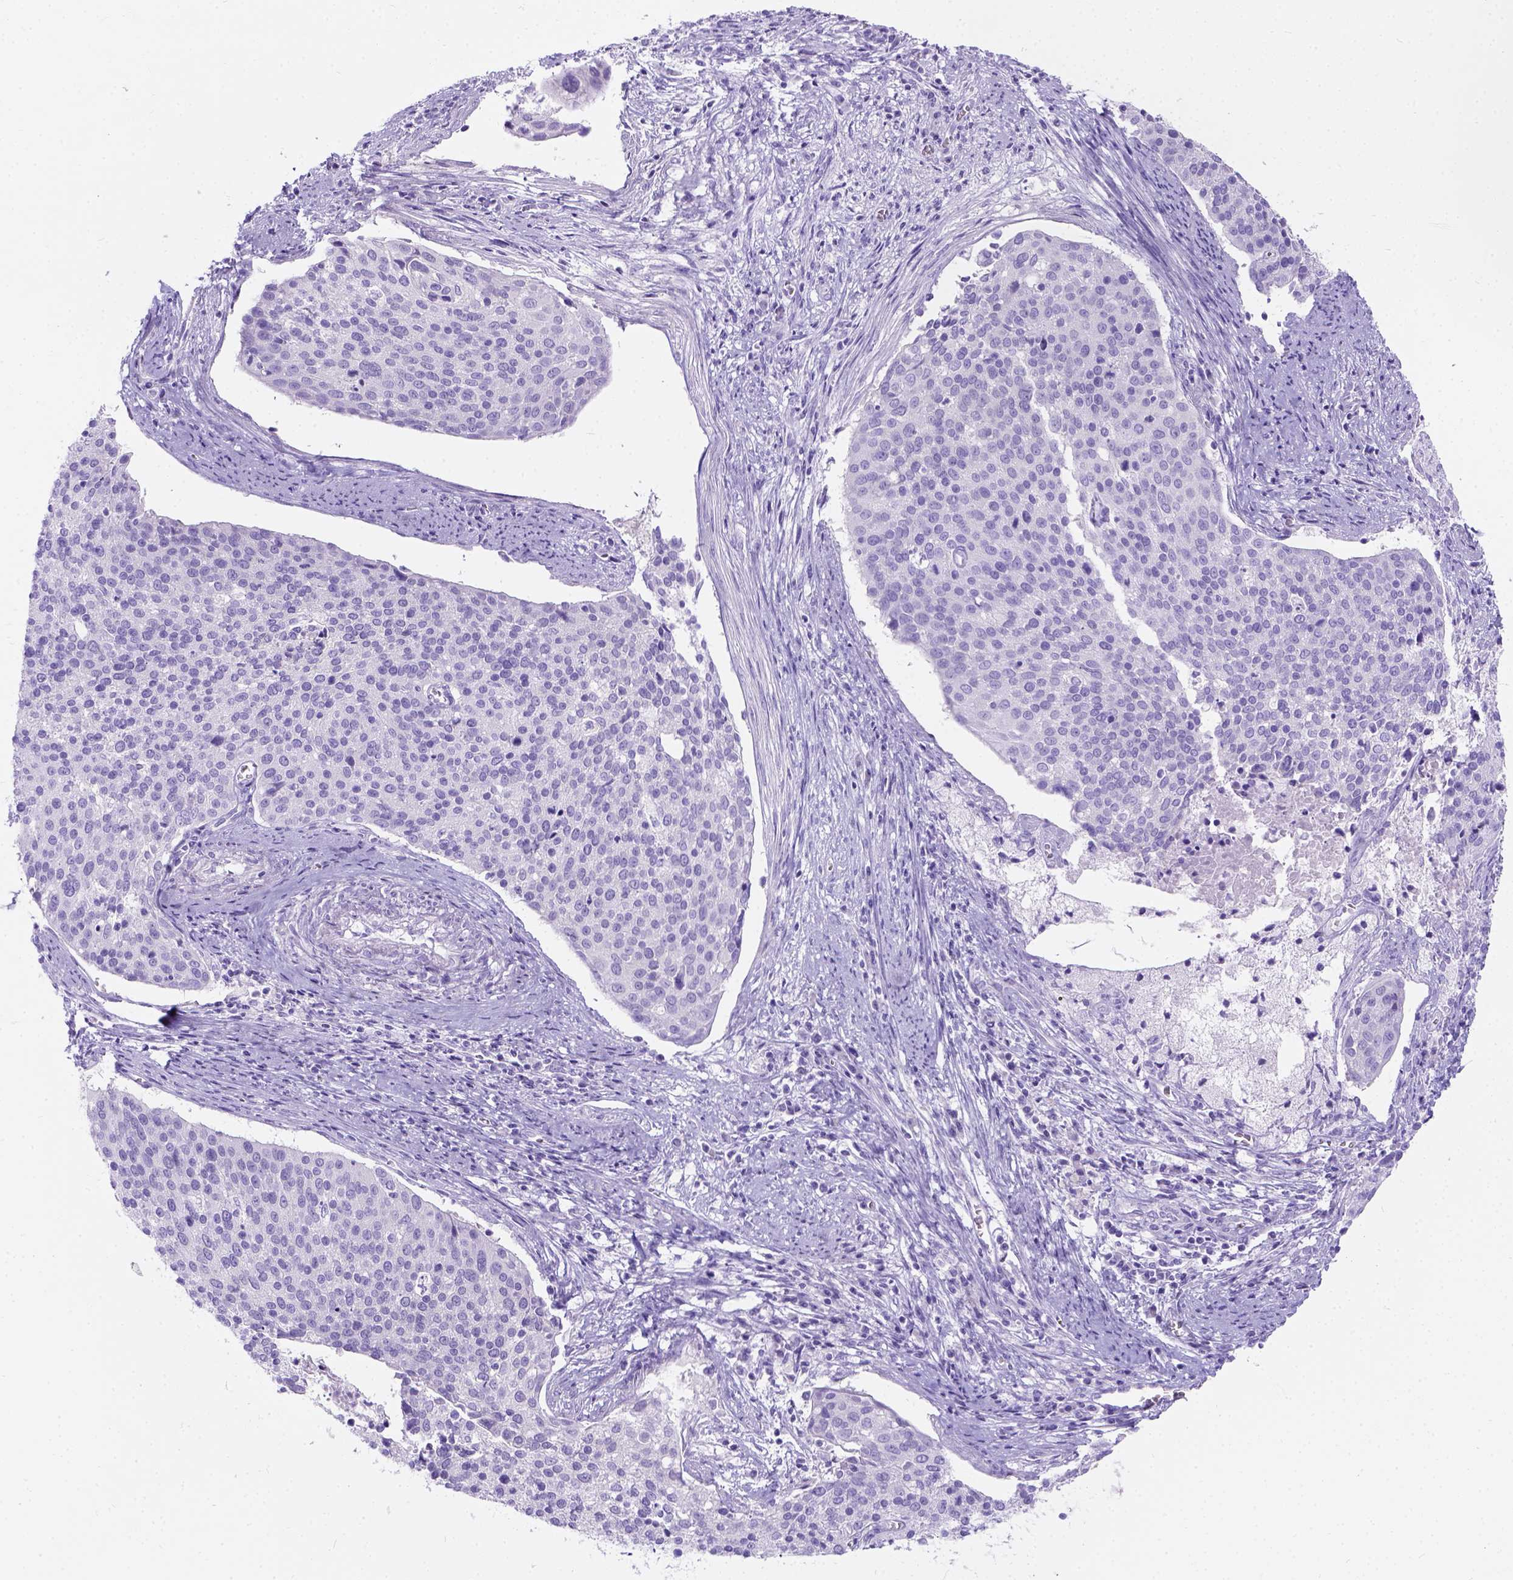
{"staining": {"intensity": "negative", "quantity": "none", "location": "none"}, "tissue": "cervical cancer", "cell_type": "Tumor cells", "image_type": "cancer", "snomed": [{"axis": "morphology", "description": "Squamous cell carcinoma, NOS"}, {"axis": "topography", "description": "Cervix"}], "caption": "There is no significant staining in tumor cells of cervical cancer.", "gene": "C7orf57", "patient": {"sex": "female", "age": 39}}